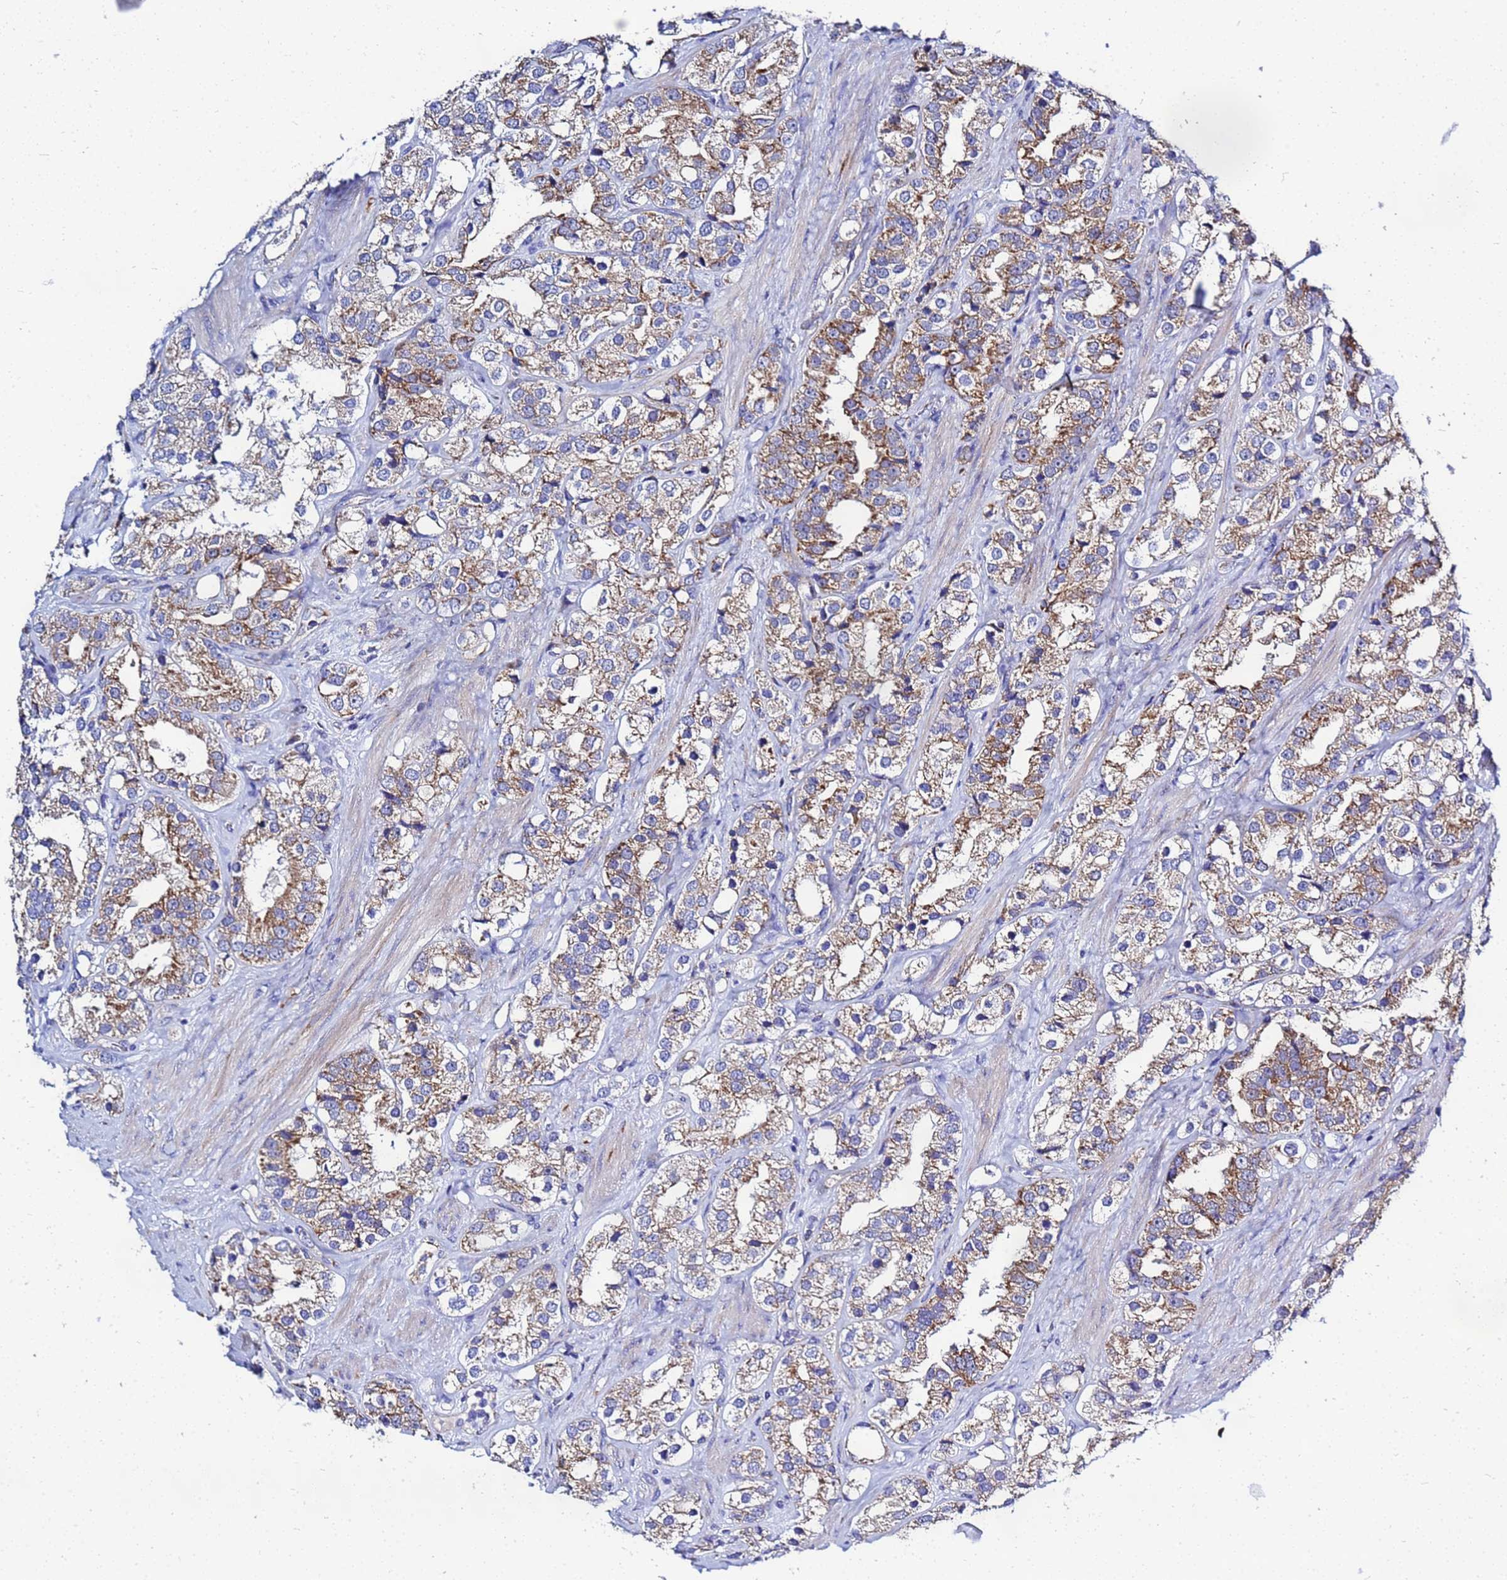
{"staining": {"intensity": "moderate", "quantity": ">75%", "location": "cytoplasmic/membranous"}, "tissue": "prostate cancer", "cell_type": "Tumor cells", "image_type": "cancer", "snomed": [{"axis": "morphology", "description": "Adenocarcinoma, NOS"}, {"axis": "topography", "description": "Prostate"}], "caption": "Moderate cytoplasmic/membranous positivity is identified in approximately >75% of tumor cells in prostate cancer. The protein is stained brown, and the nuclei are stained in blue (DAB (3,3'-diaminobenzidine) IHC with brightfield microscopy, high magnification).", "gene": "FAHD2A", "patient": {"sex": "male", "age": 79}}